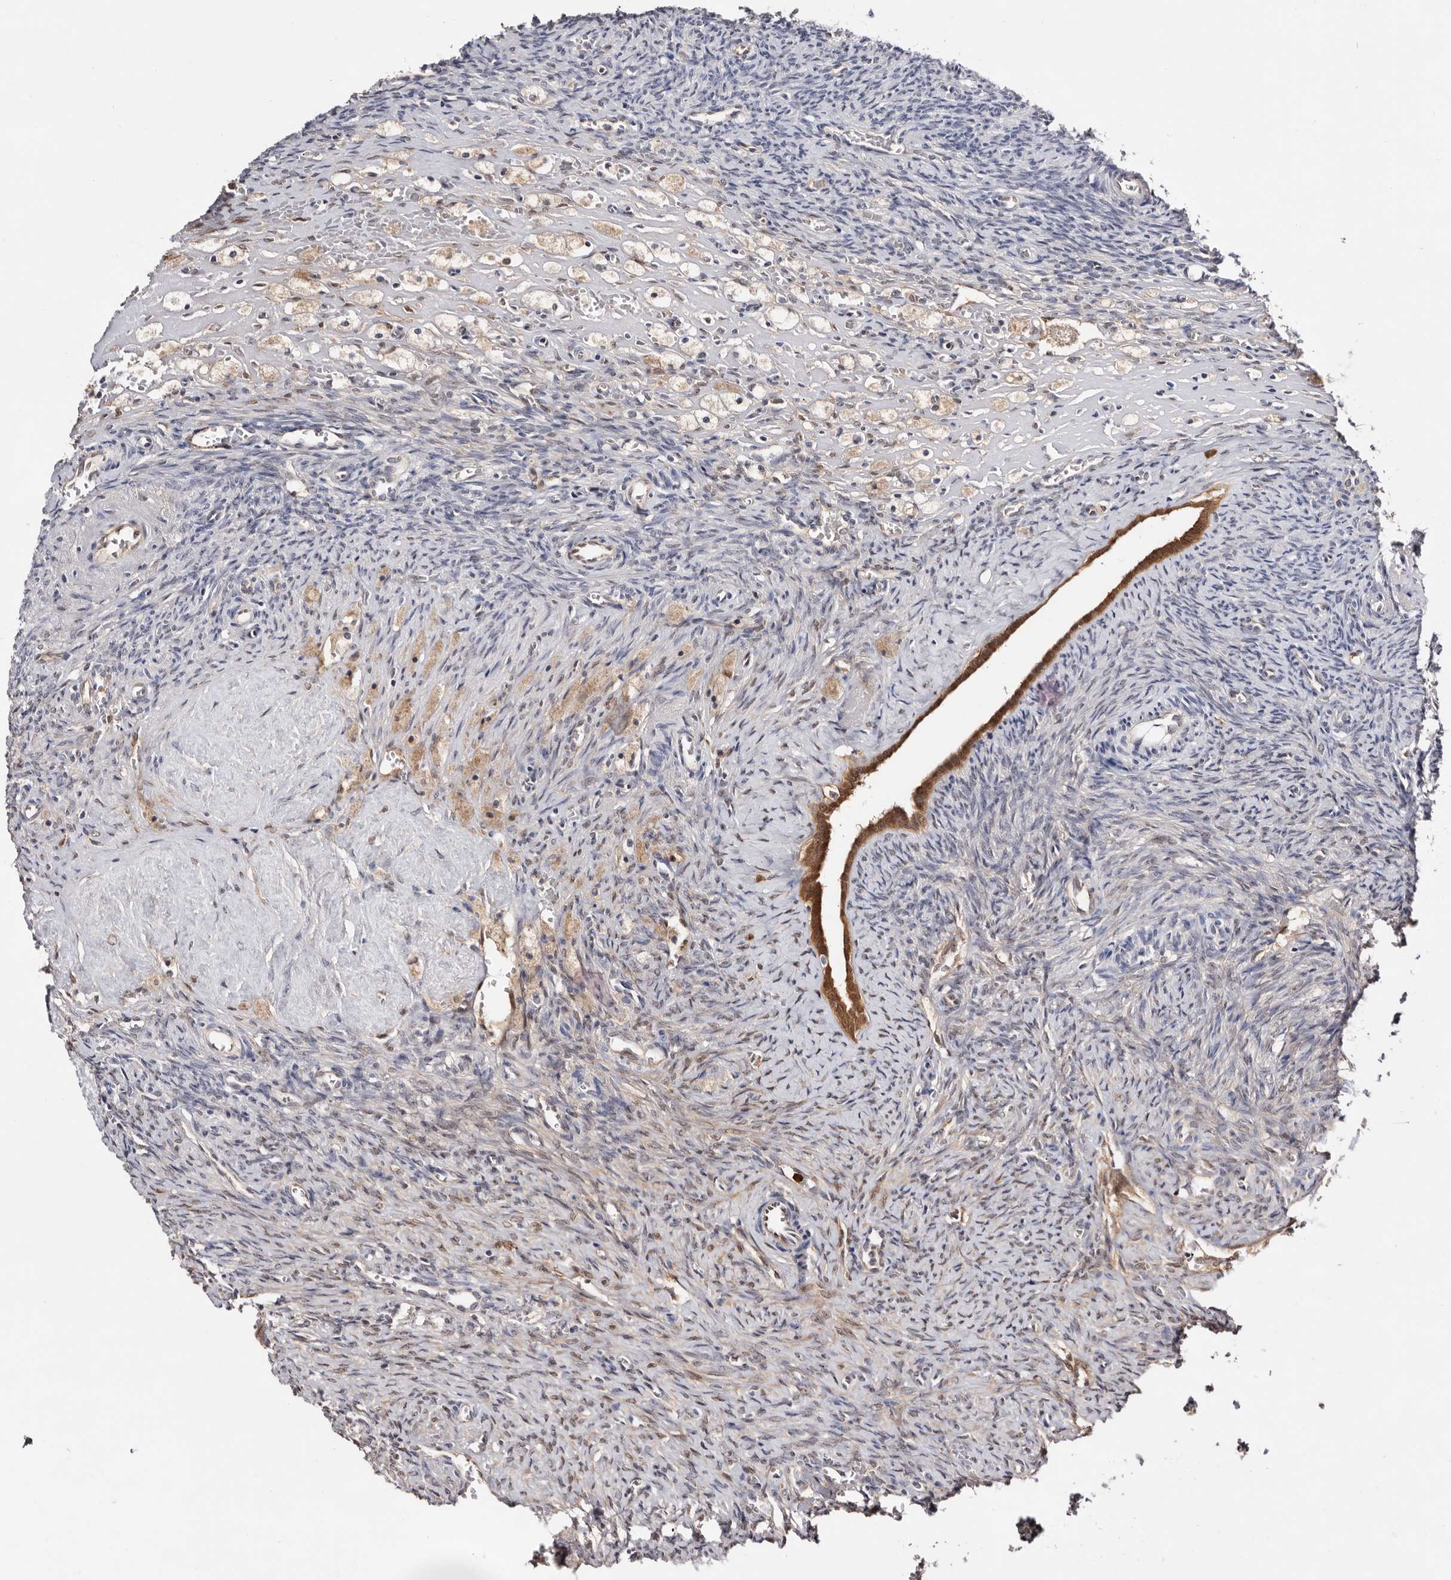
{"staining": {"intensity": "weak", "quantity": ">75%", "location": "cytoplasmic/membranous"}, "tissue": "ovary", "cell_type": "Follicle cells", "image_type": "normal", "snomed": [{"axis": "morphology", "description": "Normal tissue, NOS"}, {"axis": "topography", "description": "Ovary"}], "caption": "Weak cytoplasmic/membranous positivity for a protein is present in about >75% of follicle cells of unremarkable ovary using immunohistochemistry (IHC).", "gene": "TP53I3", "patient": {"sex": "female", "age": 41}}